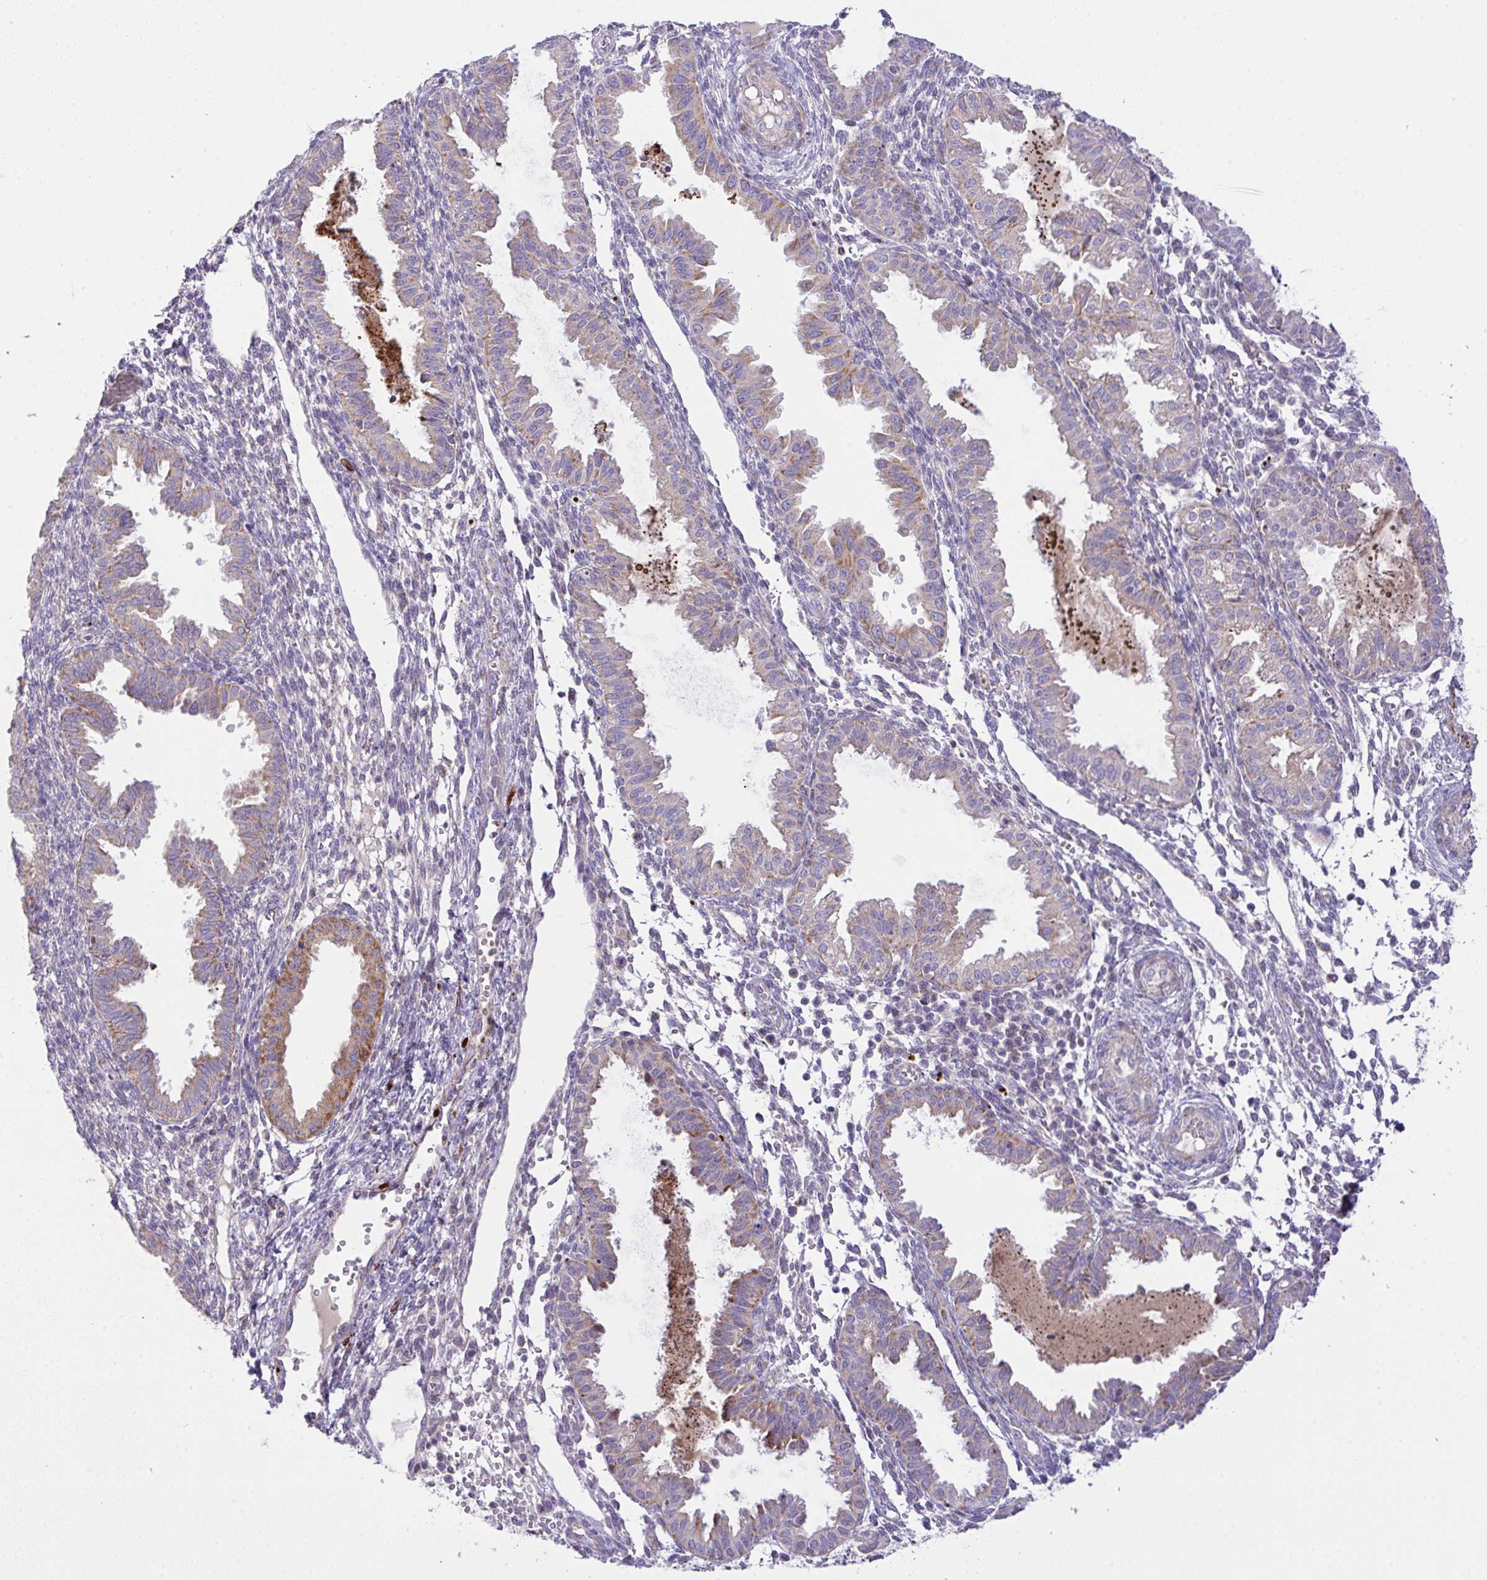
{"staining": {"intensity": "weak", "quantity": "<25%", "location": "cytoplasmic/membranous"}, "tissue": "endometrium", "cell_type": "Cells in endometrial stroma", "image_type": "normal", "snomed": [{"axis": "morphology", "description": "Normal tissue, NOS"}, {"axis": "topography", "description": "Endometrium"}], "caption": "The IHC micrograph has no significant staining in cells in endometrial stroma of endometrium. (DAB (3,3'-diaminobenzidine) immunohistochemistry with hematoxylin counter stain).", "gene": "CHDH", "patient": {"sex": "female", "age": 33}}